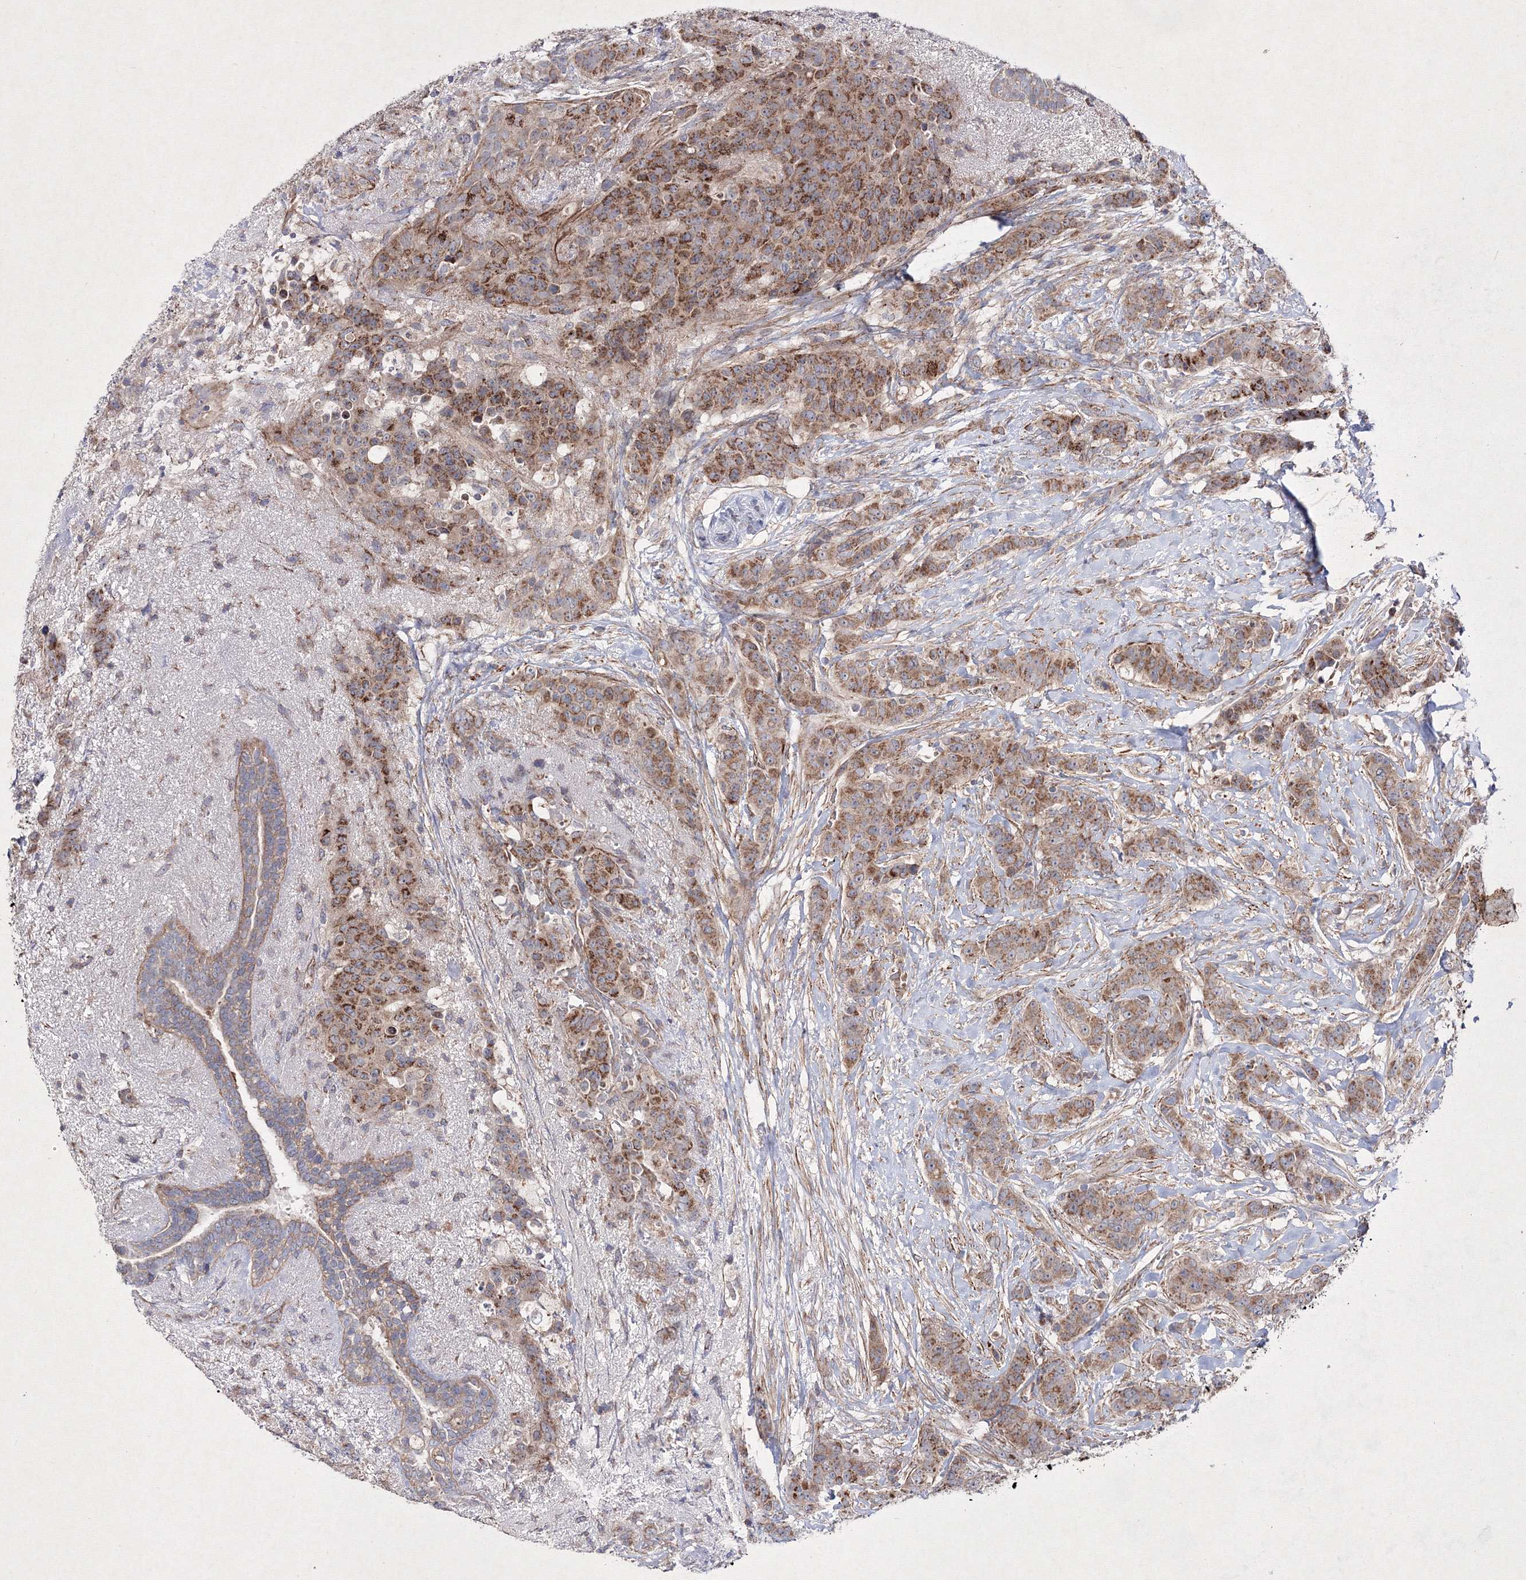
{"staining": {"intensity": "moderate", "quantity": ">75%", "location": "cytoplasmic/membranous"}, "tissue": "breast cancer", "cell_type": "Tumor cells", "image_type": "cancer", "snomed": [{"axis": "morphology", "description": "Duct carcinoma"}, {"axis": "topography", "description": "Breast"}], "caption": "Human breast intraductal carcinoma stained with a brown dye reveals moderate cytoplasmic/membranous positive staining in approximately >75% of tumor cells.", "gene": "GFM1", "patient": {"sex": "female", "age": 40}}